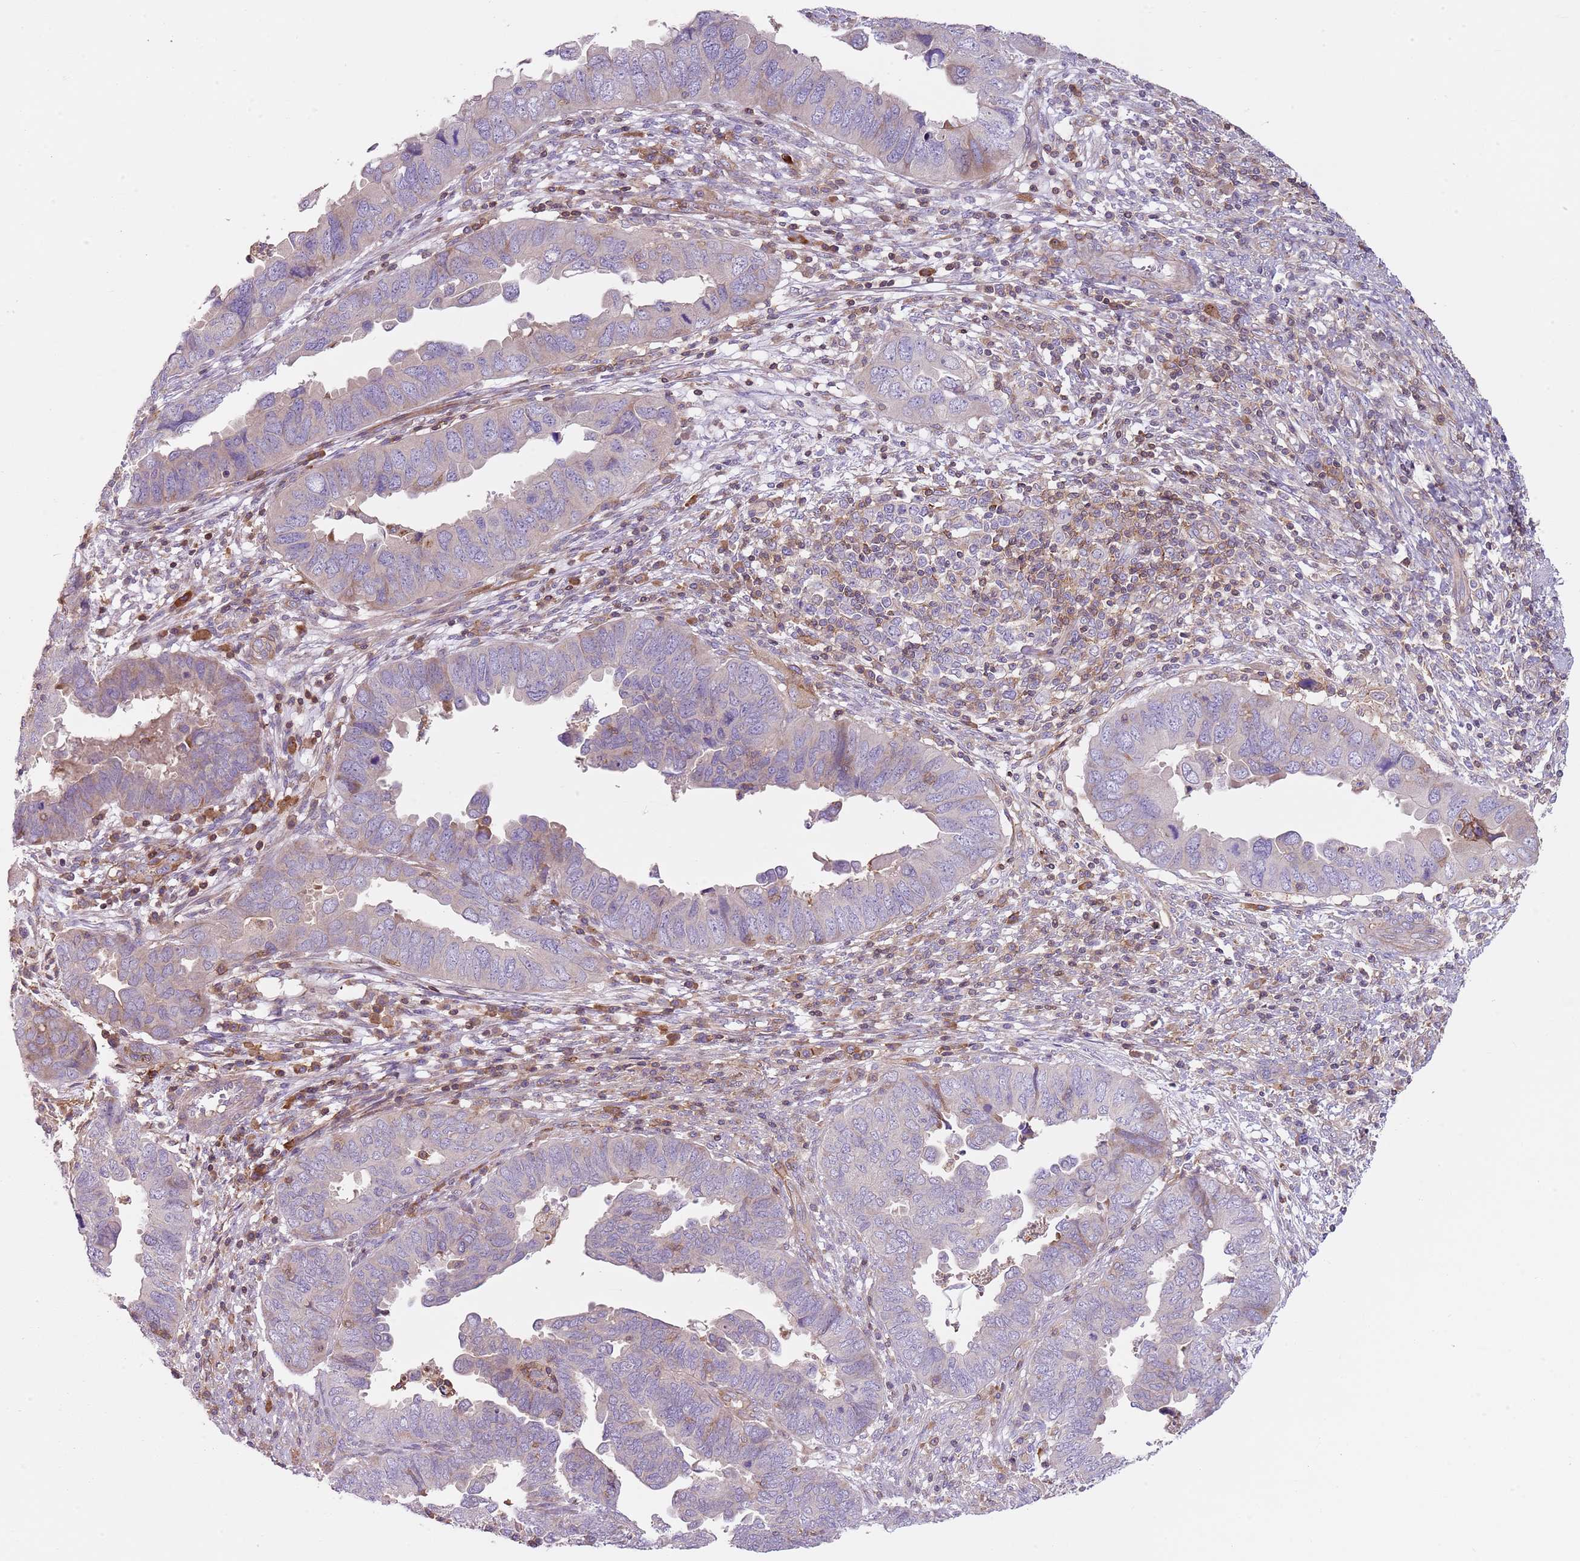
{"staining": {"intensity": "negative", "quantity": "none", "location": "none"}, "tissue": "endometrial cancer", "cell_type": "Tumor cells", "image_type": "cancer", "snomed": [{"axis": "morphology", "description": "Adenocarcinoma, NOS"}, {"axis": "topography", "description": "Endometrium"}], "caption": "The immunohistochemistry micrograph has no significant positivity in tumor cells of endometrial adenocarcinoma tissue. (DAB (3,3'-diaminobenzidine) IHC with hematoxylin counter stain).", "gene": "GNAI3", "patient": {"sex": "female", "age": 79}}